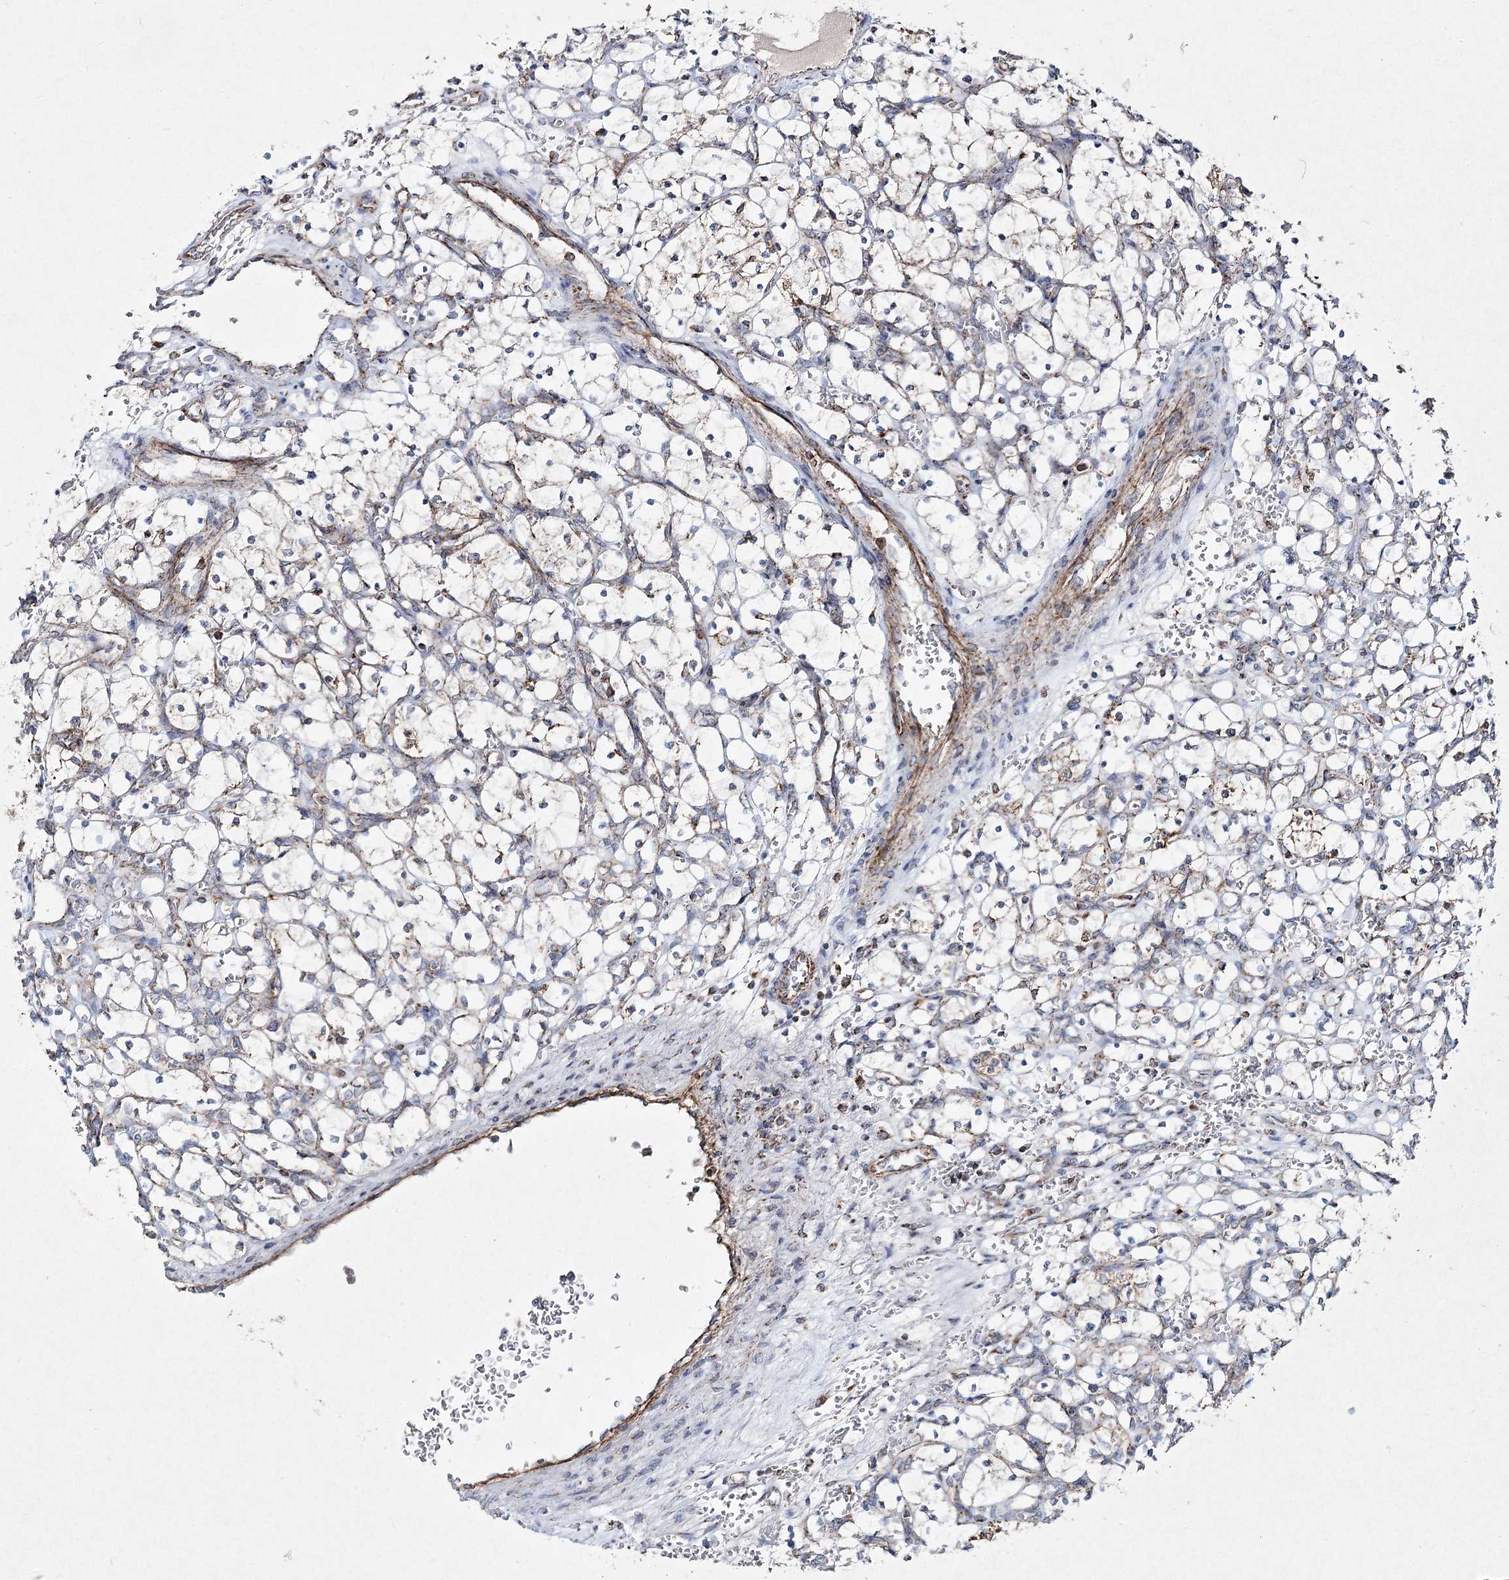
{"staining": {"intensity": "weak", "quantity": "25%-75%", "location": "cytoplasmic/membranous"}, "tissue": "renal cancer", "cell_type": "Tumor cells", "image_type": "cancer", "snomed": [{"axis": "morphology", "description": "Adenocarcinoma, NOS"}, {"axis": "topography", "description": "Kidney"}], "caption": "IHC (DAB) staining of human renal adenocarcinoma displays weak cytoplasmic/membranous protein expression in approximately 25%-75% of tumor cells. (Stains: DAB (3,3'-diaminobenzidine) in brown, nuclei in blue, Microscopy: brightfield microscopy at high magnification).", "gene": "DNA2", "patient": {"sex": "female", "age": 69}}